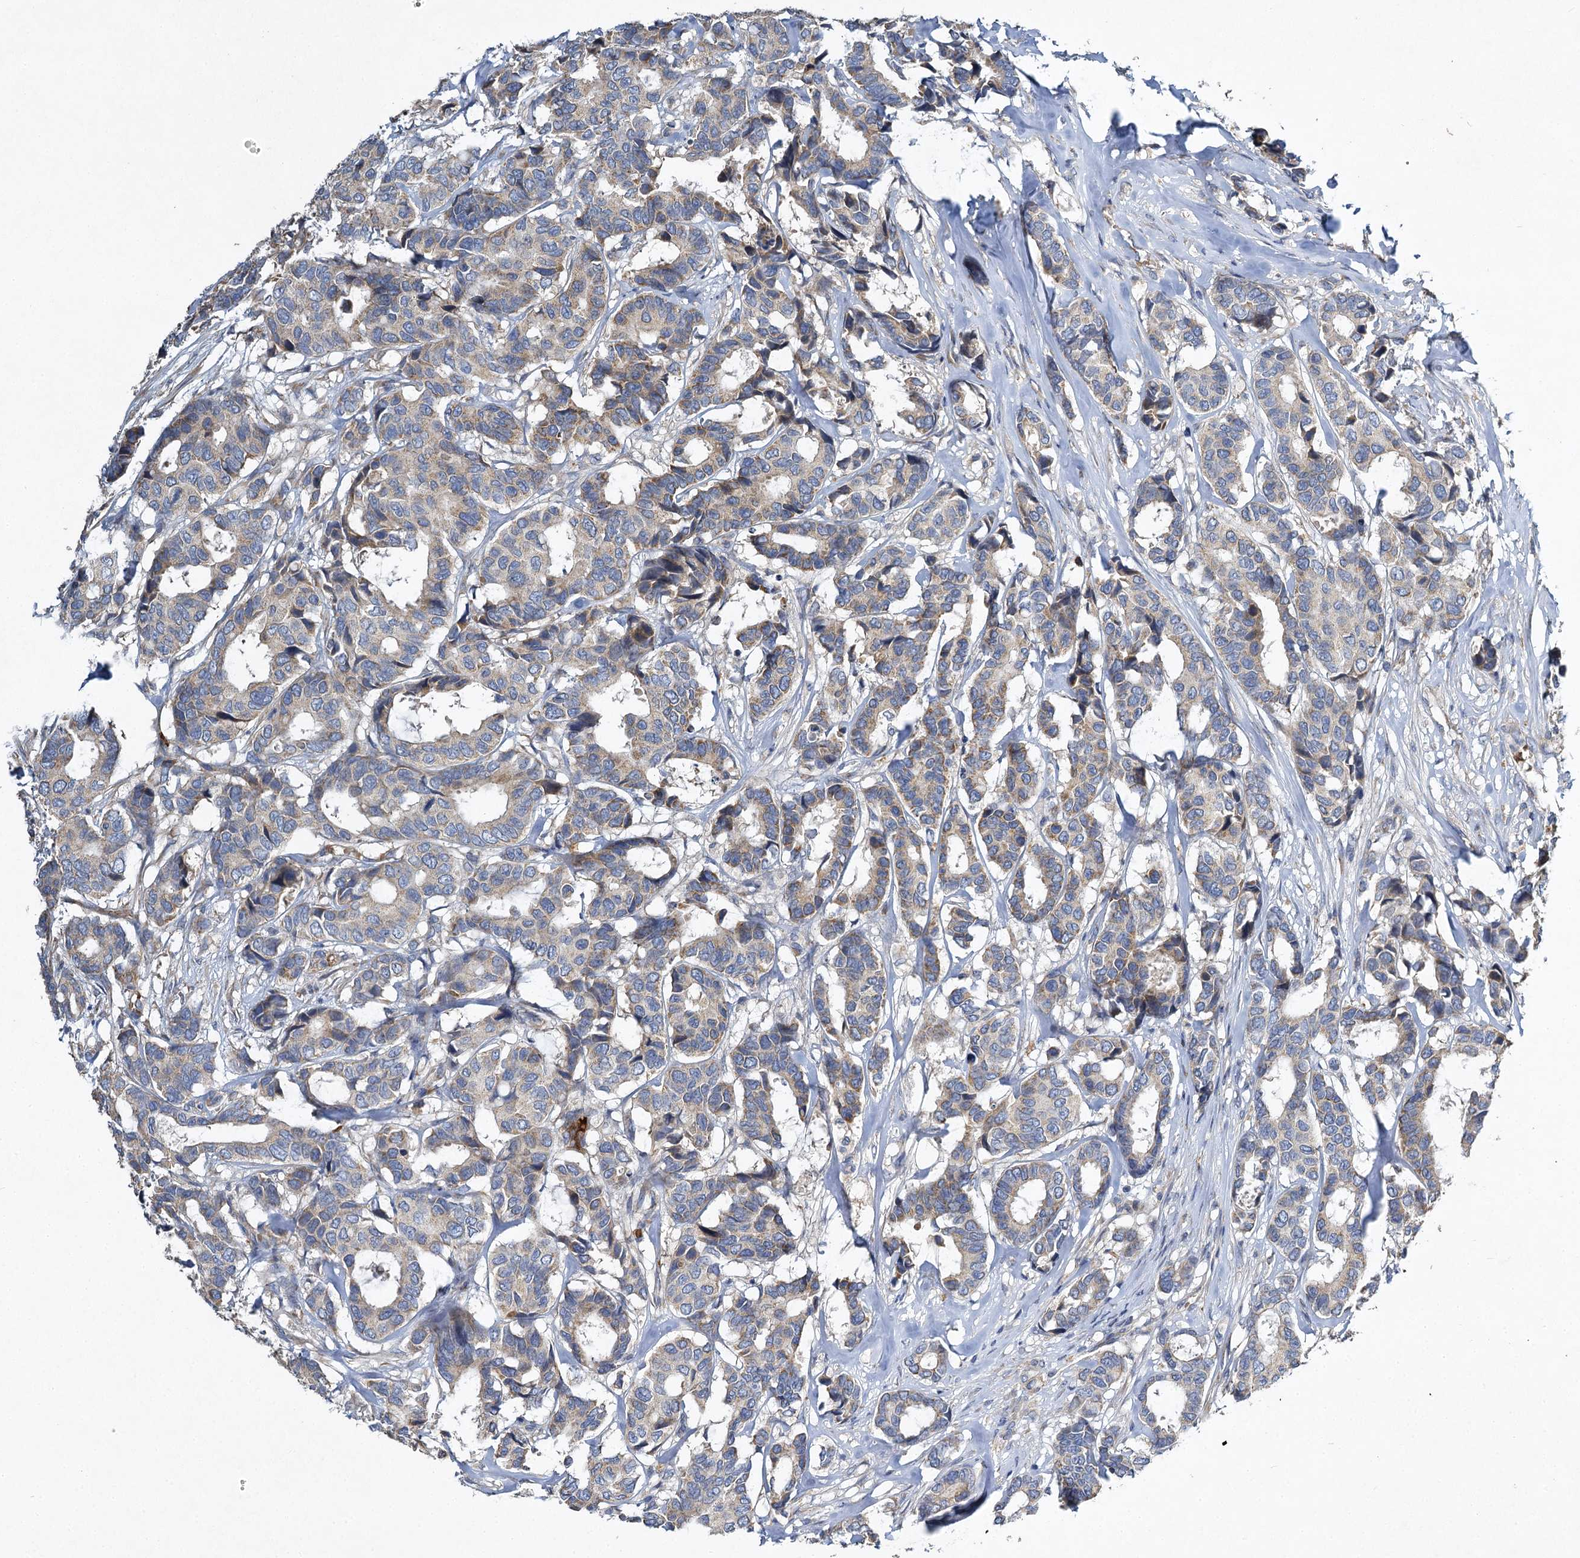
{"staining": {"intensity": "weak", "quantity": ">75%", "location": "cytoplasmic/membranous"}, "tissue": "breast cancer", "cell_type": "Tumor cells", "image_type": "cancer", "snomed": [{"axis": "morphology", "description": "Duct carcinoma"}, {"axis": "topography", "description": "Breast"}], "caption": "Breast cancer (infiltrating ductal carcinoma) stained with a brown dye displays weak cytoplasmic/membranous positive expression in approximately >75% of tumor cells.", "gene": "BCS1L", "patient": {"sex": "female", "age": 87}}